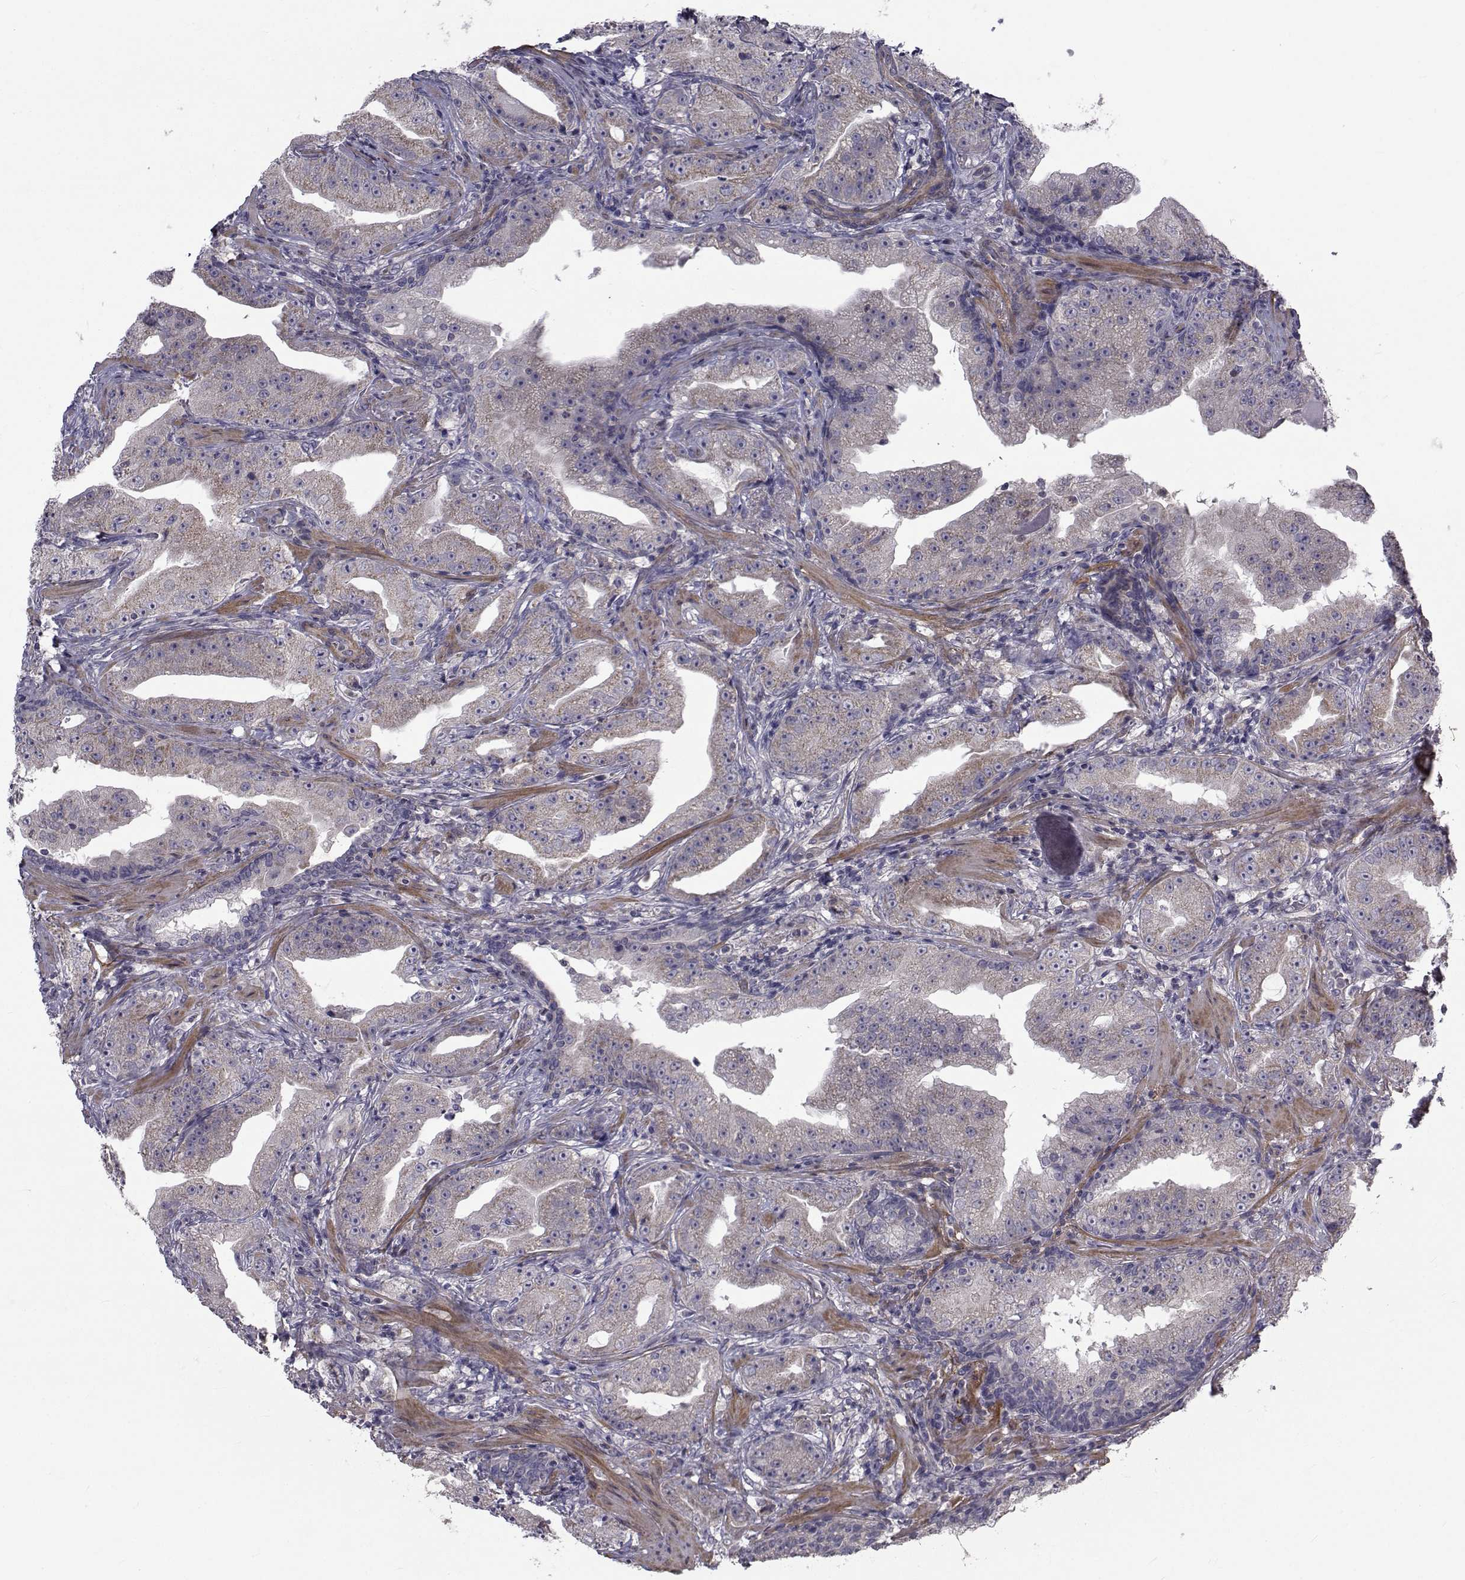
{"staining": {"intensity": "weak", "quantity": "<25%", "location": "cytoplasmic/membranous"}, "tissue": "prostate cancer", "cell_type": "Tumor cells", "image_type": "cancer", "snomed": [{"axis": "morphology", "description": "Adenocarcinoma, Low grade"}, {"axis": "topography", "description": "Prostate"}], "caption": "Image shows no protein expression in tumor cells of prostate cancer tissue. (DAB (3,3'-diaminobenzidine) immunohistochemistry with hematoxylin counter stain).", "gene": "CFAP74", "patient": {"sex": "male", "age": 62}}